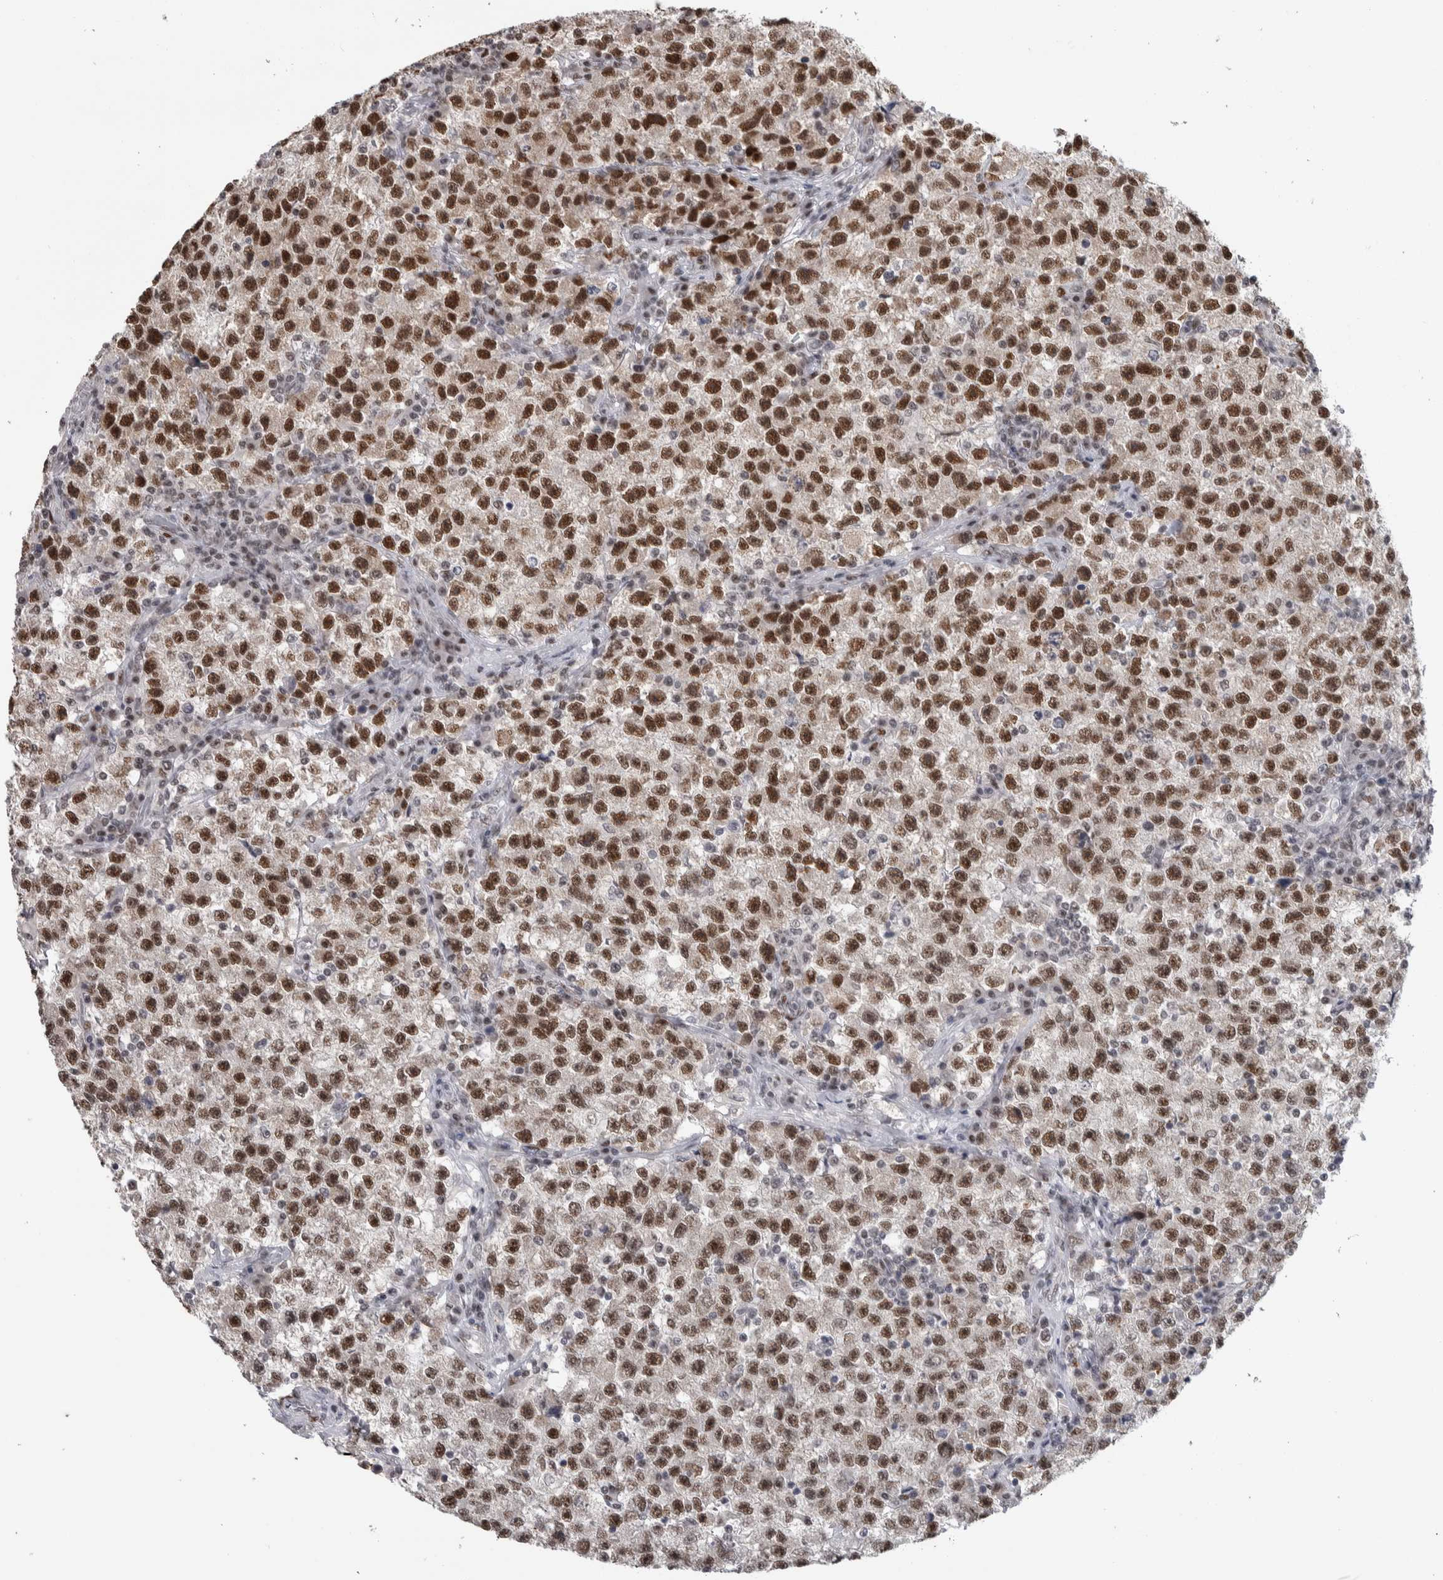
{"staining": {"intensity": "strong", "quantity": ">75%", "location": "nuclear"}, "tissue": "testis cancer", "cell_type": "Tumor cells", "image_type": "cancer", "snomed": [{"axis": "morphology", "description": "Seminoma, NOS"}, {"axis": "topography", "description": "Testis"}], "caption": "Strong nuclear protein expression is appreciated in about >75% of tumor cells in testis cancer (seminoma).", "gene": "HEXIM2", "patient": {"sex": "male", "age": 22}}